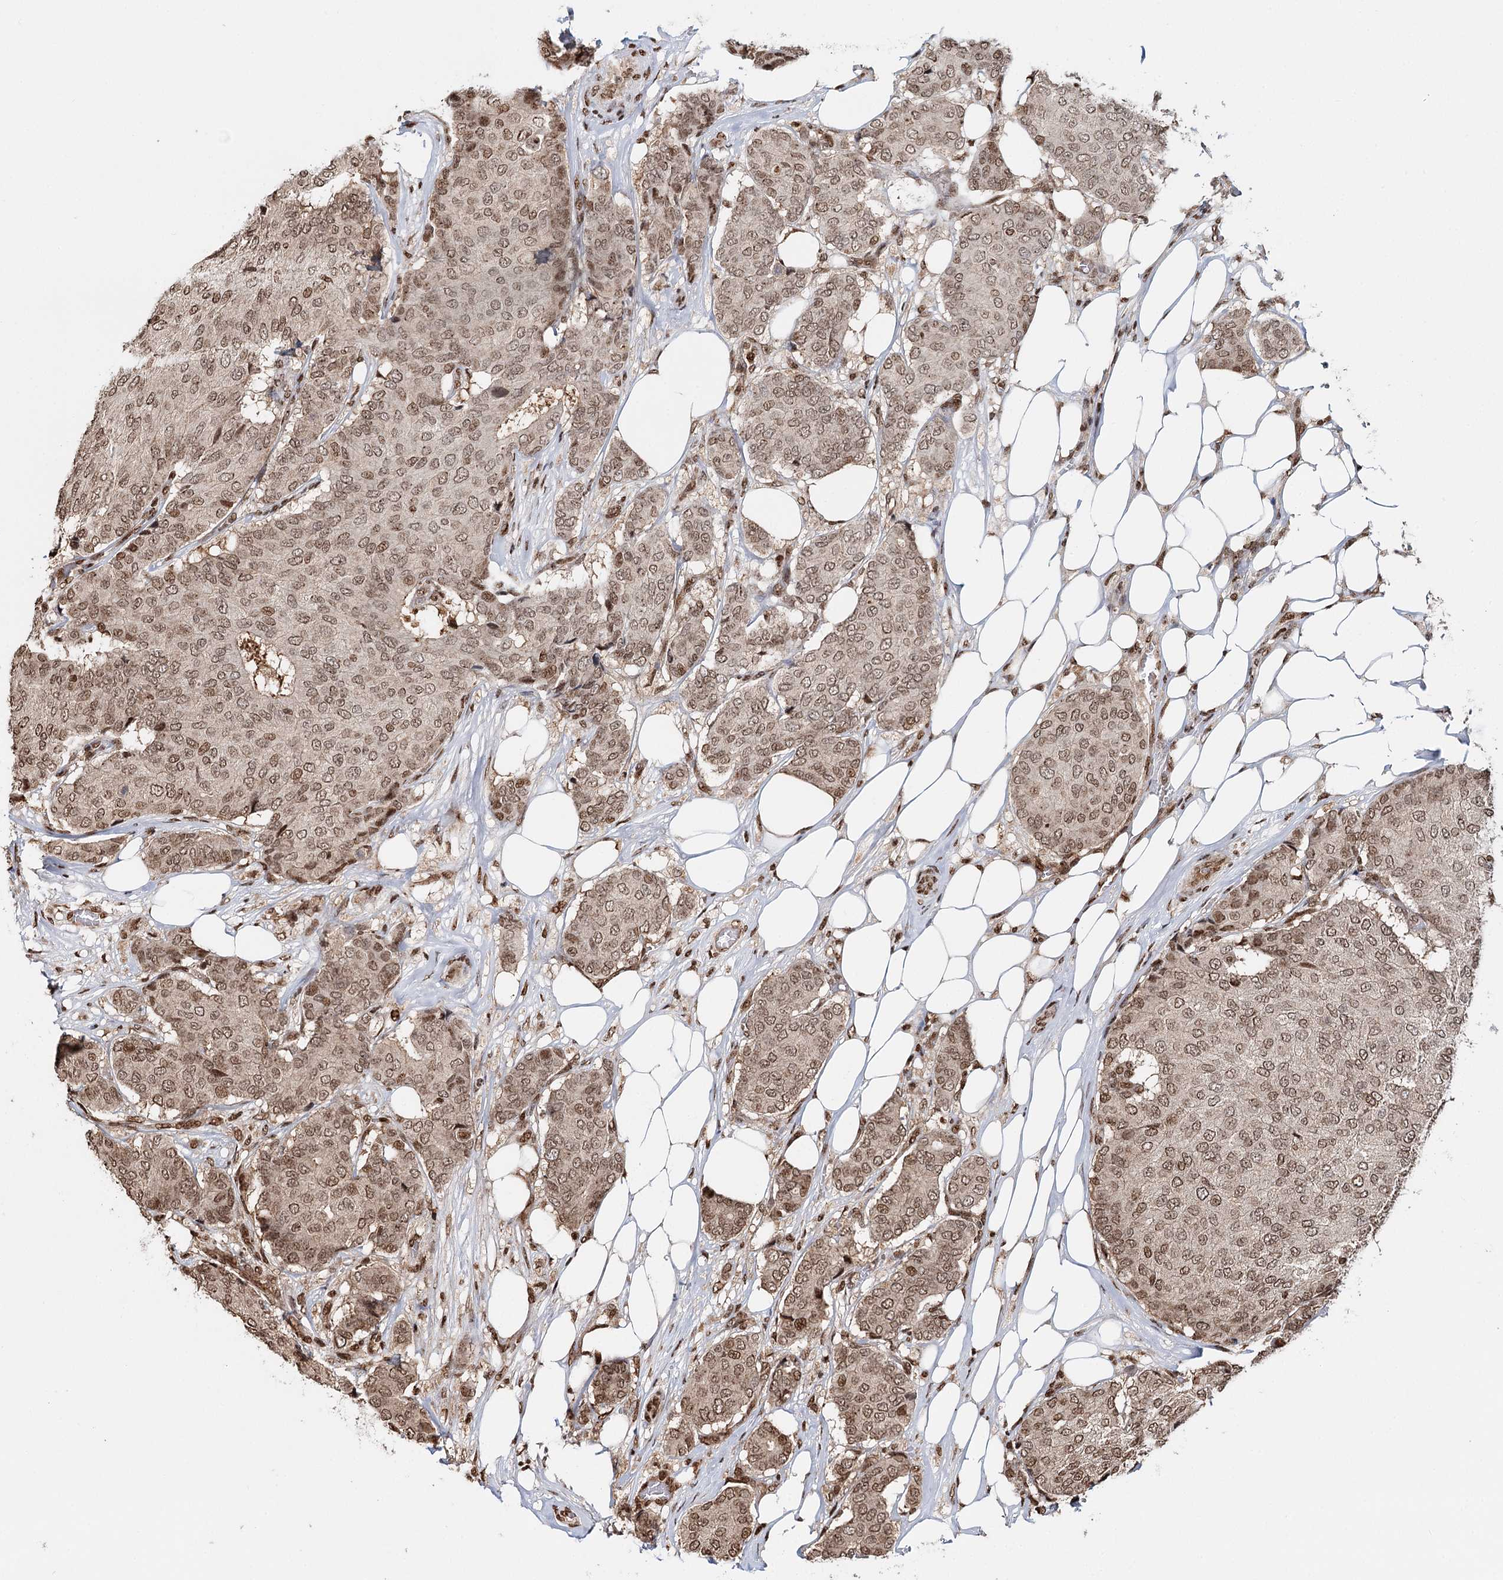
{"staining": {"intensity": "moderate", "quantity": ">75%", "location": "nuclear"}, "tissue": "breast cancer", "cell_type": "Tumor cells", "image_type": "cancer", "snomed": [{"axis": "morphology", "description": "Duct carcinoma"}, {"axis": "topography", "description": "Breast"}], "caption": "Immunohistochemical staining of human breast invasive ductal carcinoma displays medium levels of moderate nuclear positivity in about >75% of tumor cells. Nuclei are stained in blue.", "gene": "RPS27A", "patient": {"sex": "female", "age": 75}}